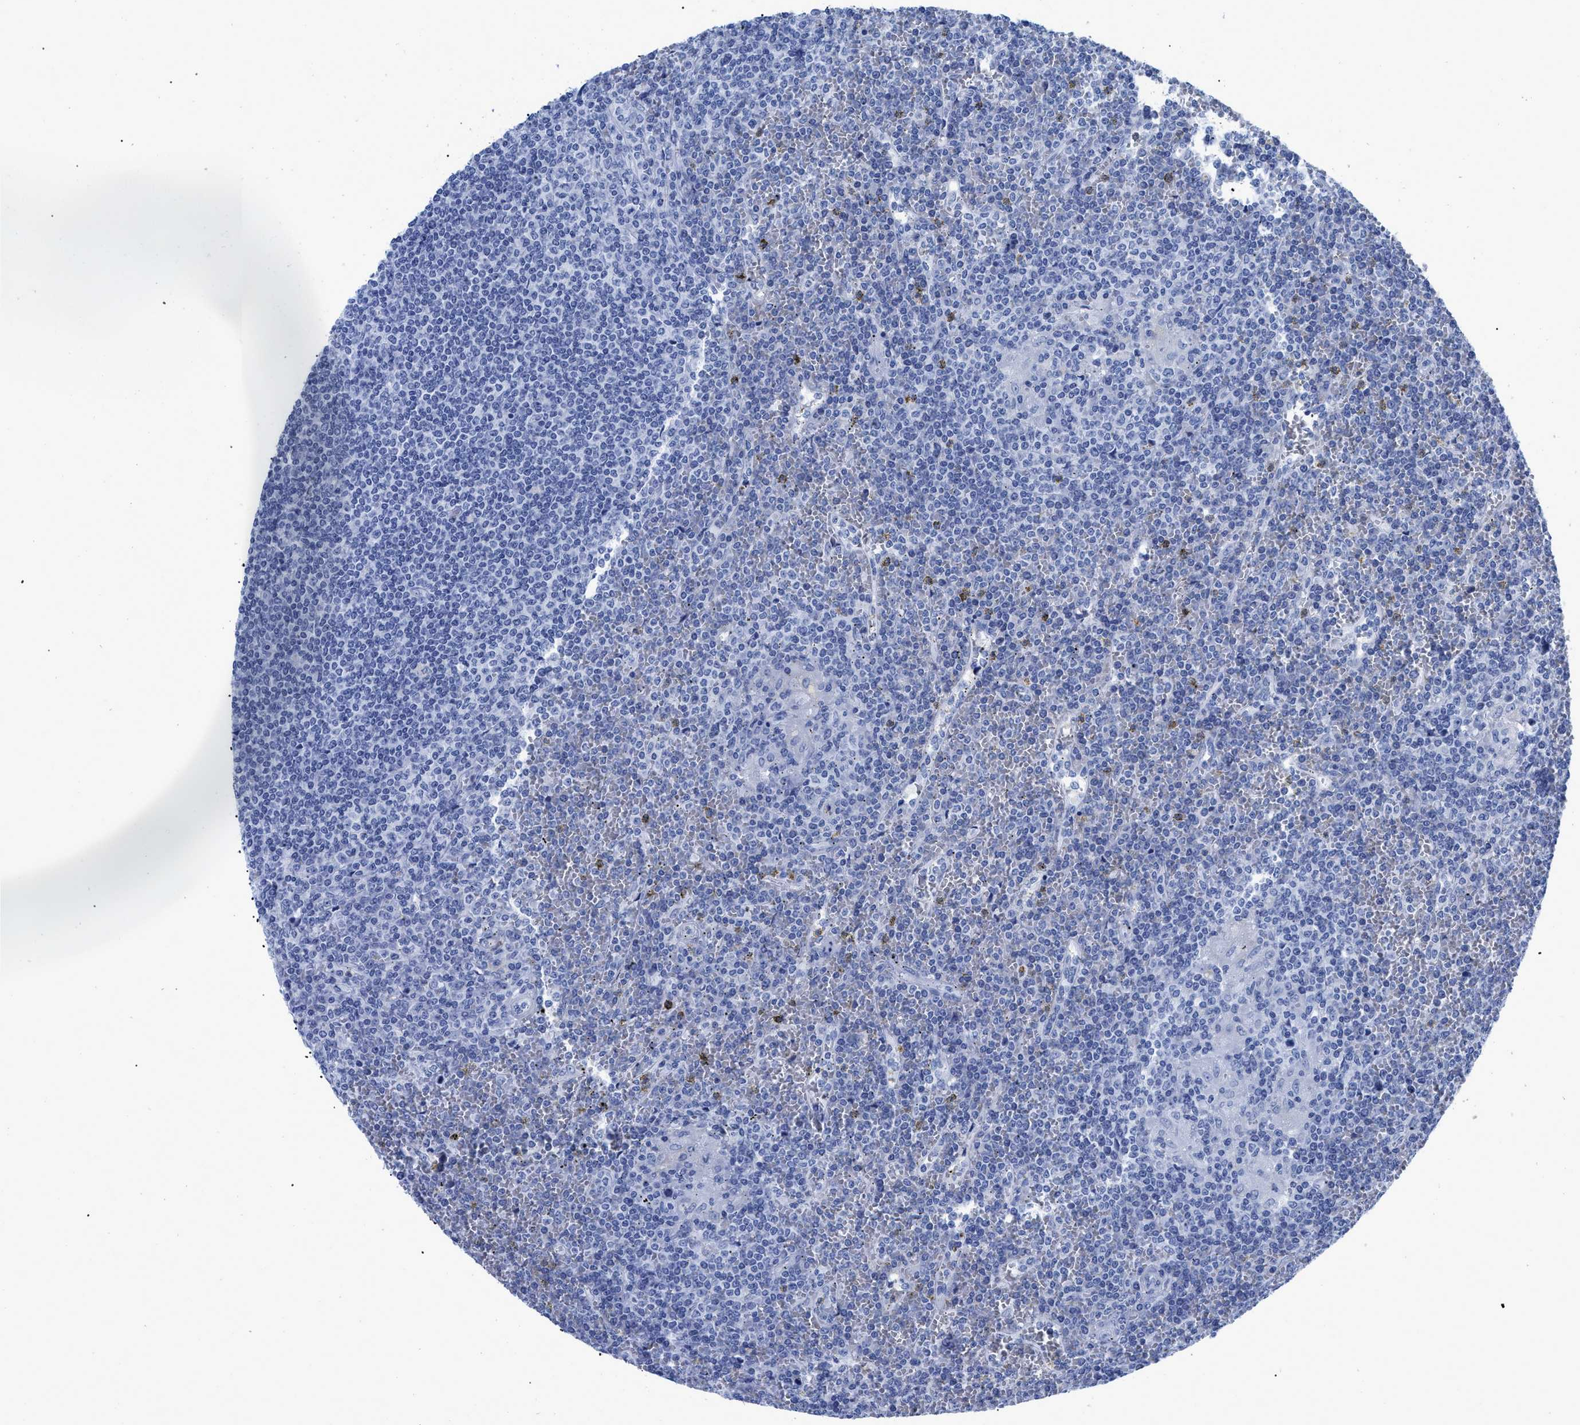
{"staining": {"intensity": "negative", "quantity": "none", "location": "none"}, "tissue": "lymphoma", "cell_type": "Tumor cells", "image_type": "cancer", "snomed": [{"axis": "morphology", "description": "Malignant lymphoma, non-Hodgkin's type, Low grade"}, {"axis": "topography", "description": "Spleen"}], "caption": "This is an IHC histopathology image of human low-grade malignant lymphoma, non-Hodgkin's type. There is no positivity in tumor cells.", "gene": "DUSP26", "patient": {"sex": "female", "age": 19}}